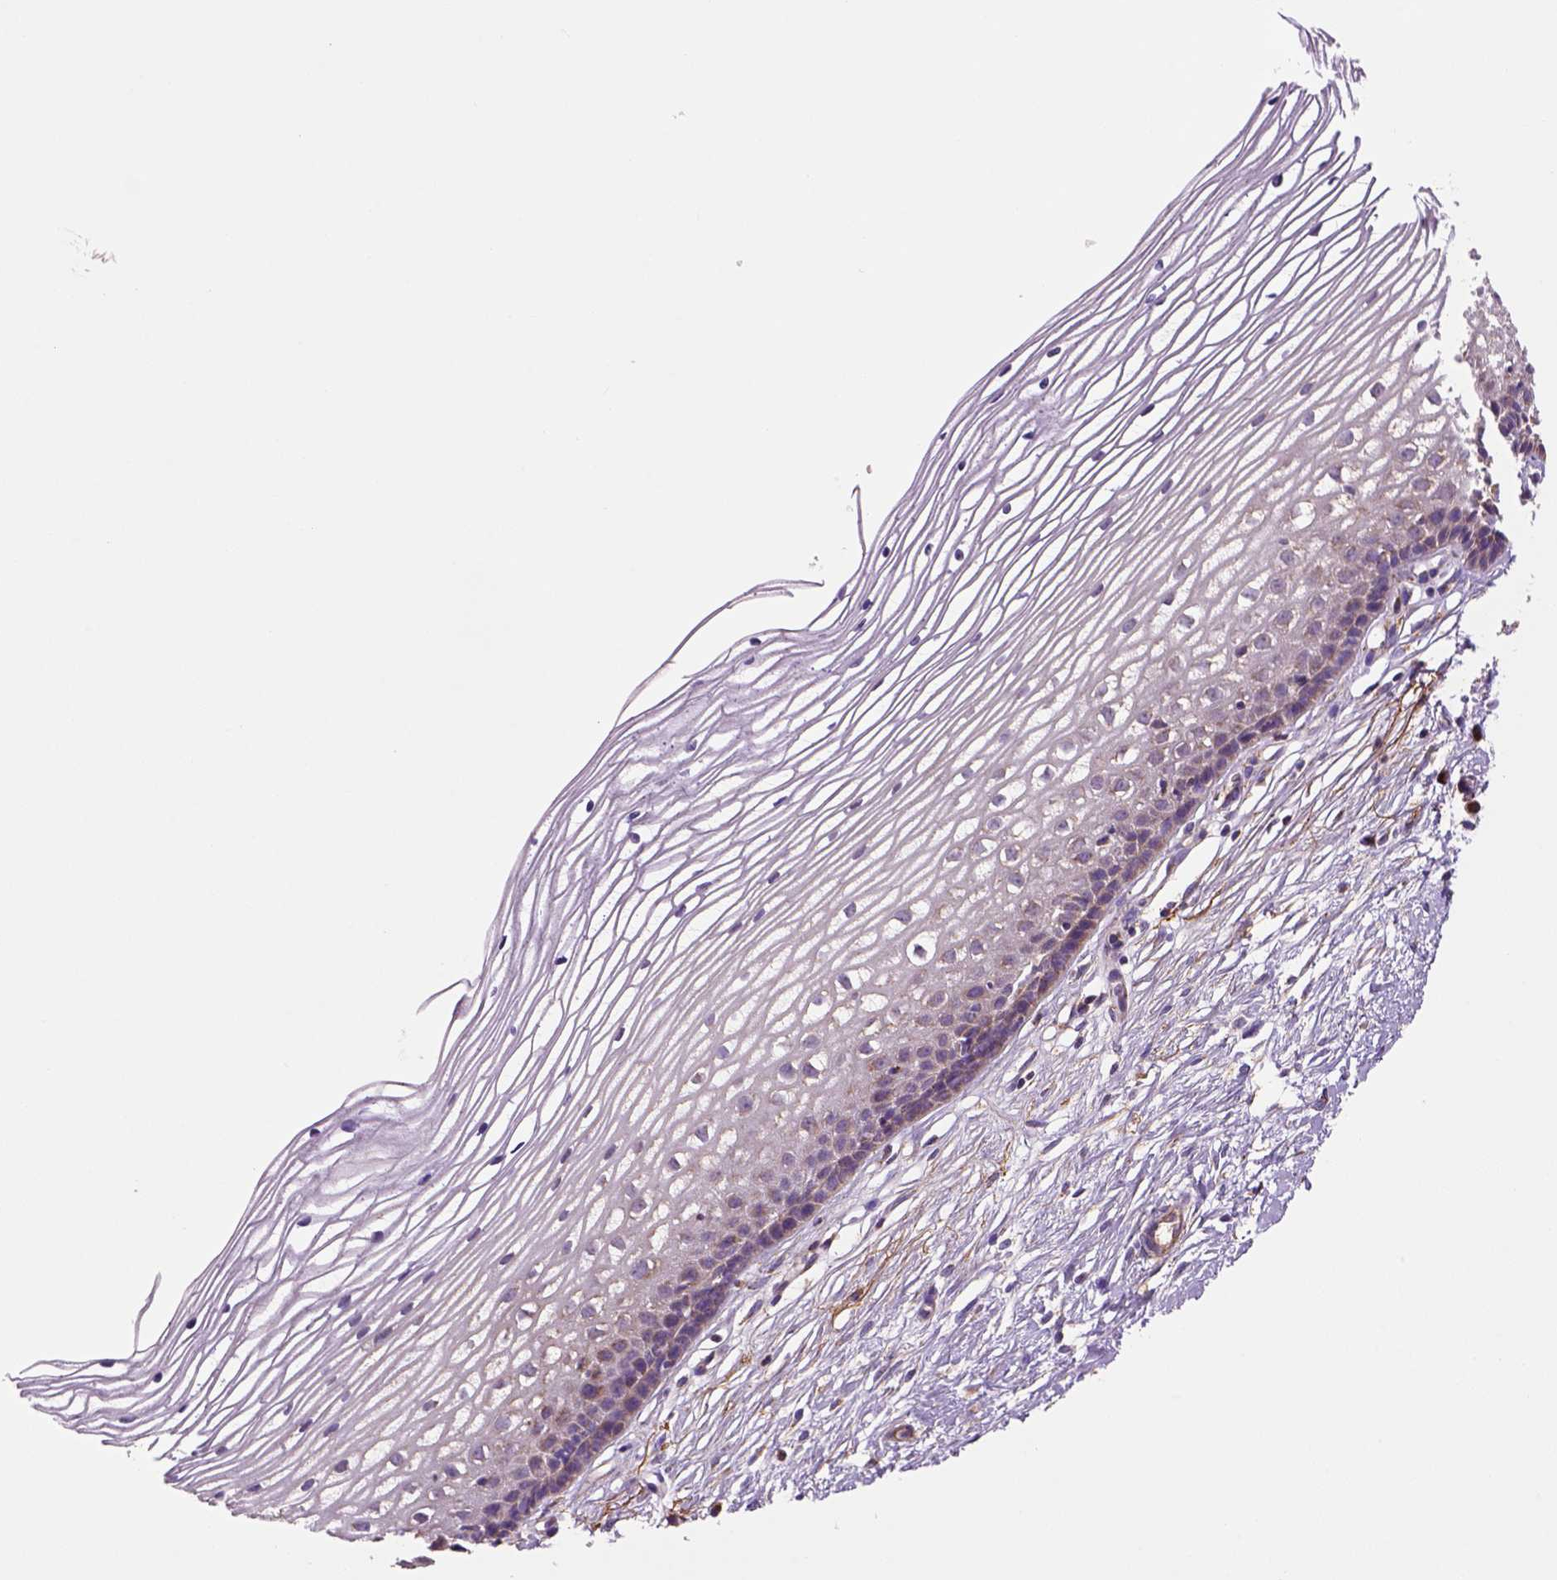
{"staining": {"intensity": "moderate", "quantity": "<25%", "location": "cytoplasmic/membranous"}, "tissue": "cervix", "cell_type": "Glandular cells", "image_type": "normal", "snomed": [{"axis": "morphology", "description": "Normal tissue, NOS"}, {"axis": "topography", "description": "Cervix"}], "caption": "High-power microscopy captured an immunohistochemistry micrograph of normal cervix, revealing moderate cytoplasmic/membranous positivity in approximately <25% of glandular cells.", "gene": "WARS2", "patient": {"sex": "female", "age": 40}}